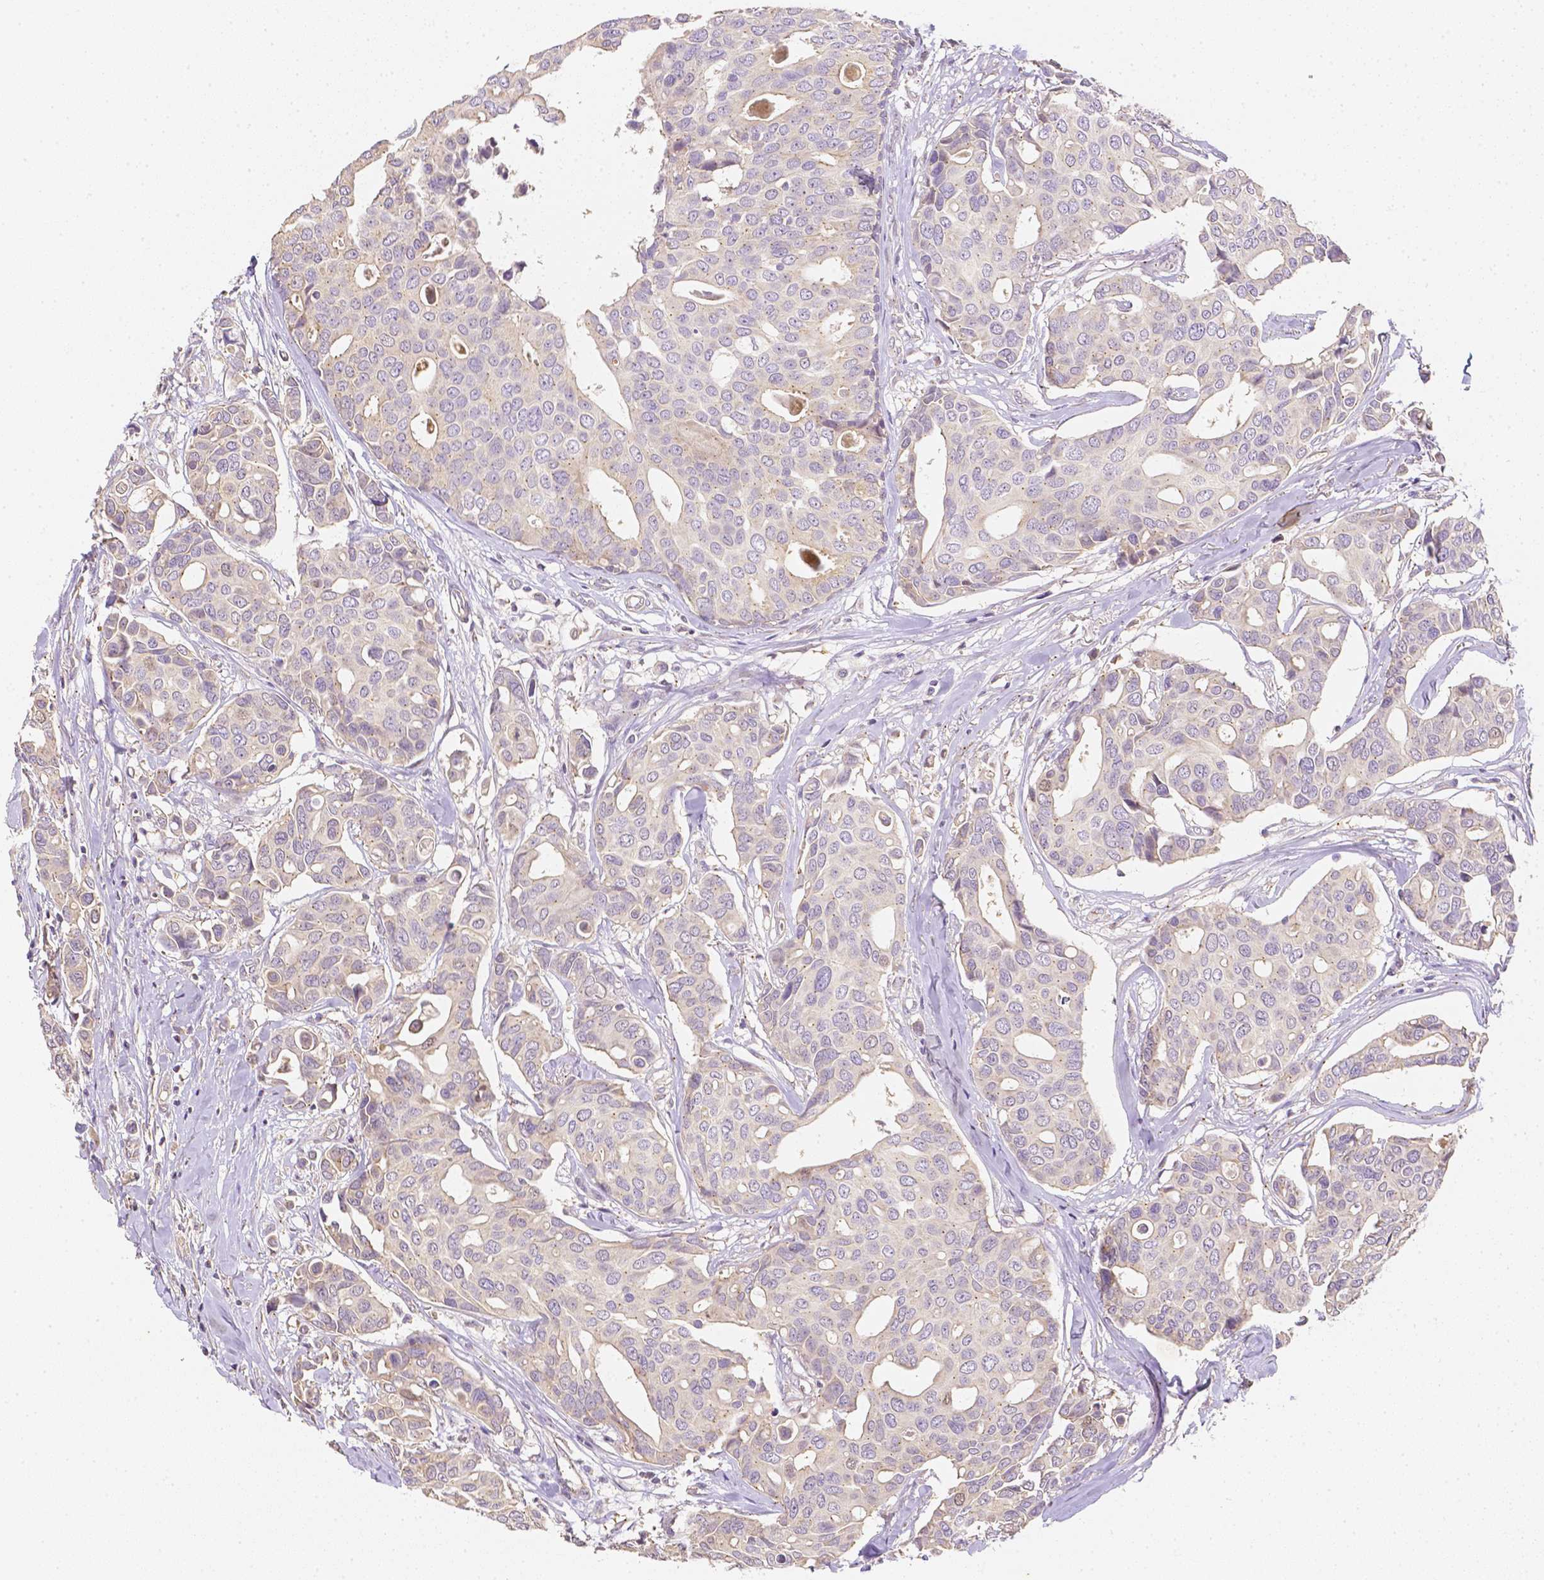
{"staining": {"intensity": "negative", "quantity": "none", "location": "none"}, "tissue": "breast cancer", "cell_type": "Tumor cells", "image_type": "cancer", "snomed": [{"axis": "morphology", "description": "Duct carcinoma"}, {"axis": "topography", "description": "Breast"}], "caption": "Immunohistochemical staining of breast cancer demonstrates no significant positivity in tumor cells.", "gene": "C10orf67", "patient": {"sex": "female", "age": 54}}